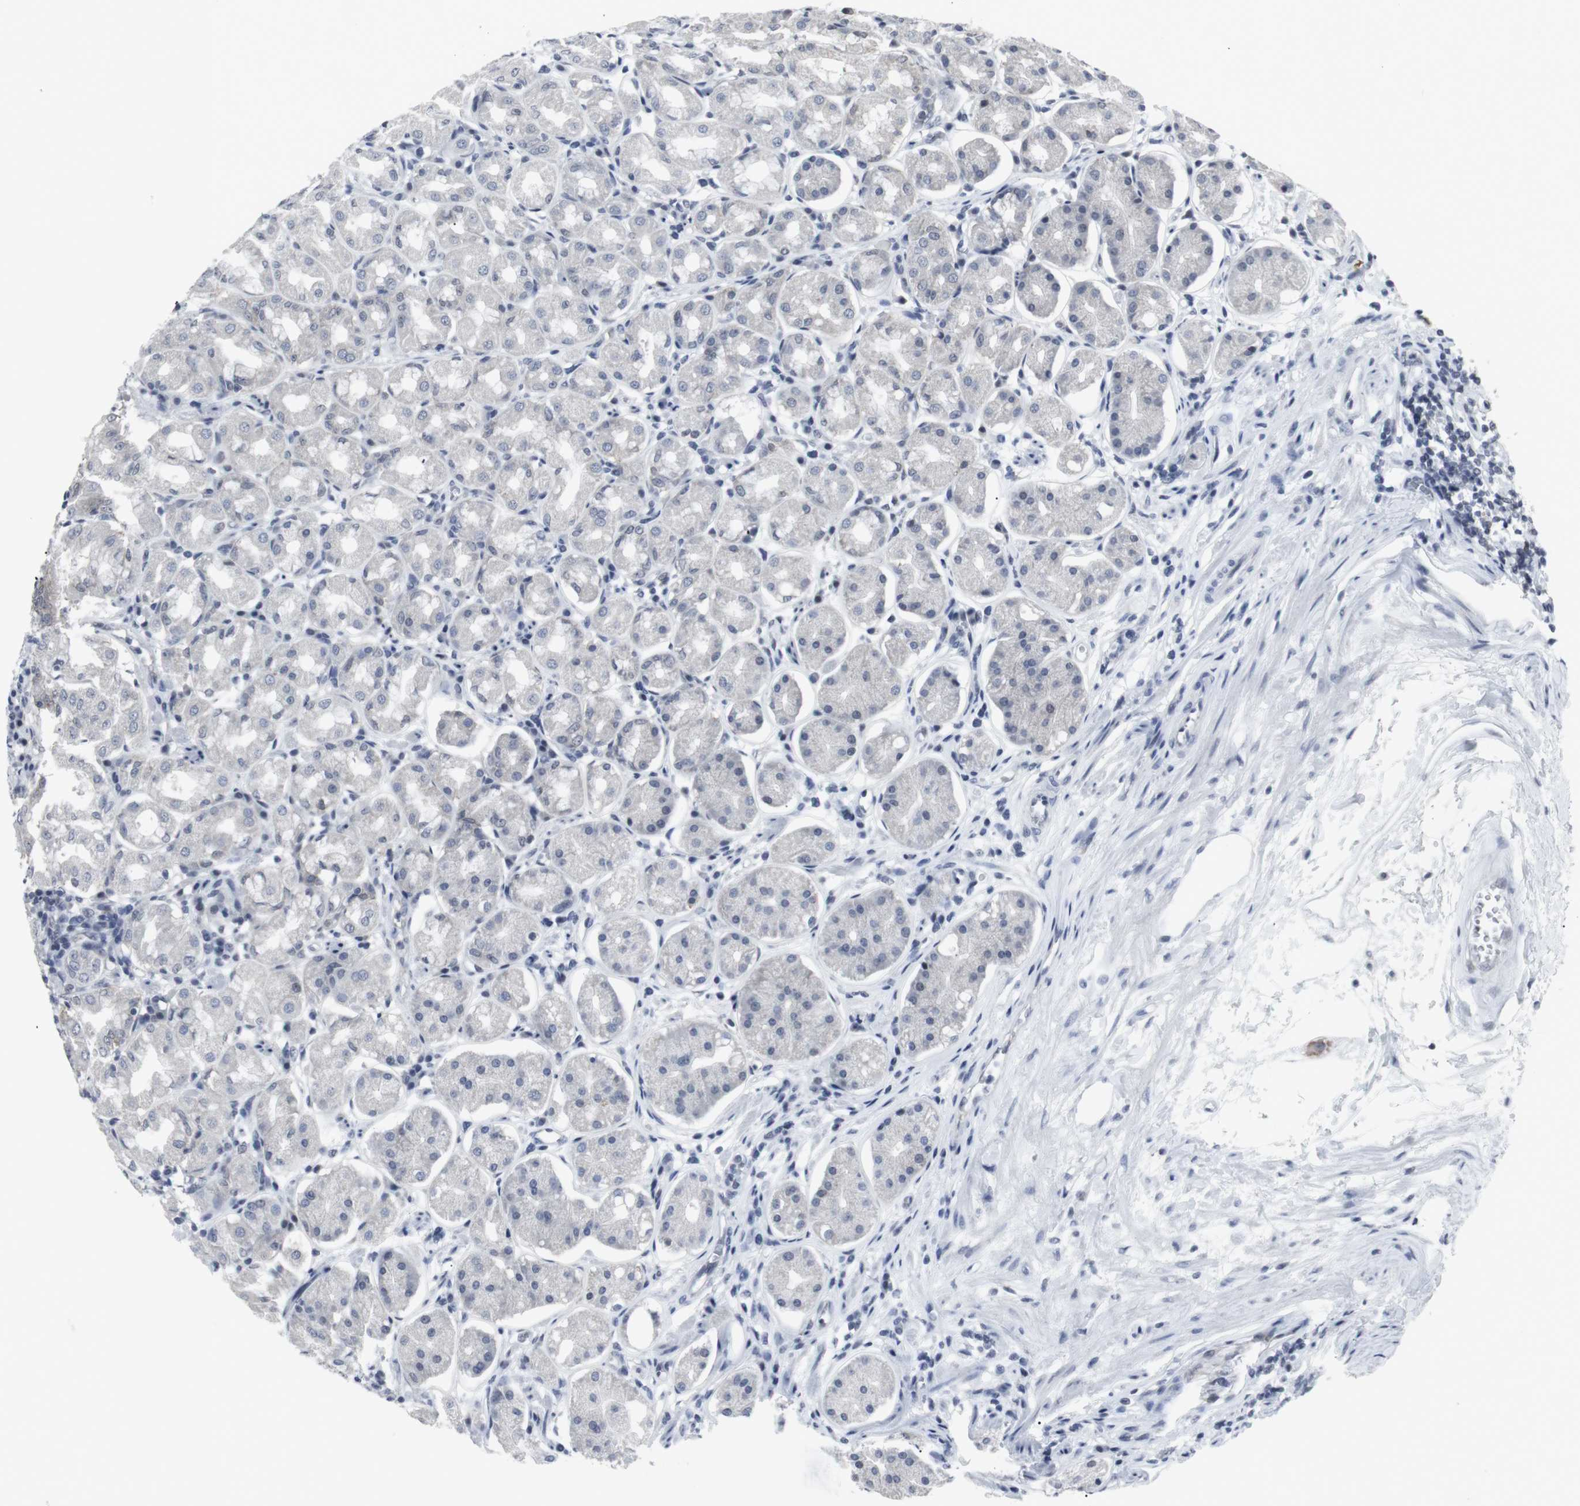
{"staining": {"intensity": "moderate", "quantity": "<25%", "location": "cytoplasmic/membranous"}, "tissue": "stomach", "cell_type": "Glandular cells", "image_type": "normal", "snomed": [{"axis": "morphology", "description": "Normal tissue, NOS"}, {"axis": "topography", "description": "Stomach"}, {"axis": "topography", "description": "Stomach, lower"}], "caption": "Immunohistochemistry of benign human stomach exhibits low levels of moderate cytoplasmic/membranous staining in approximately <25% of glandular cells.", "gene": "GEMIN2", "patient": {"sex": "female", "age": 56}}